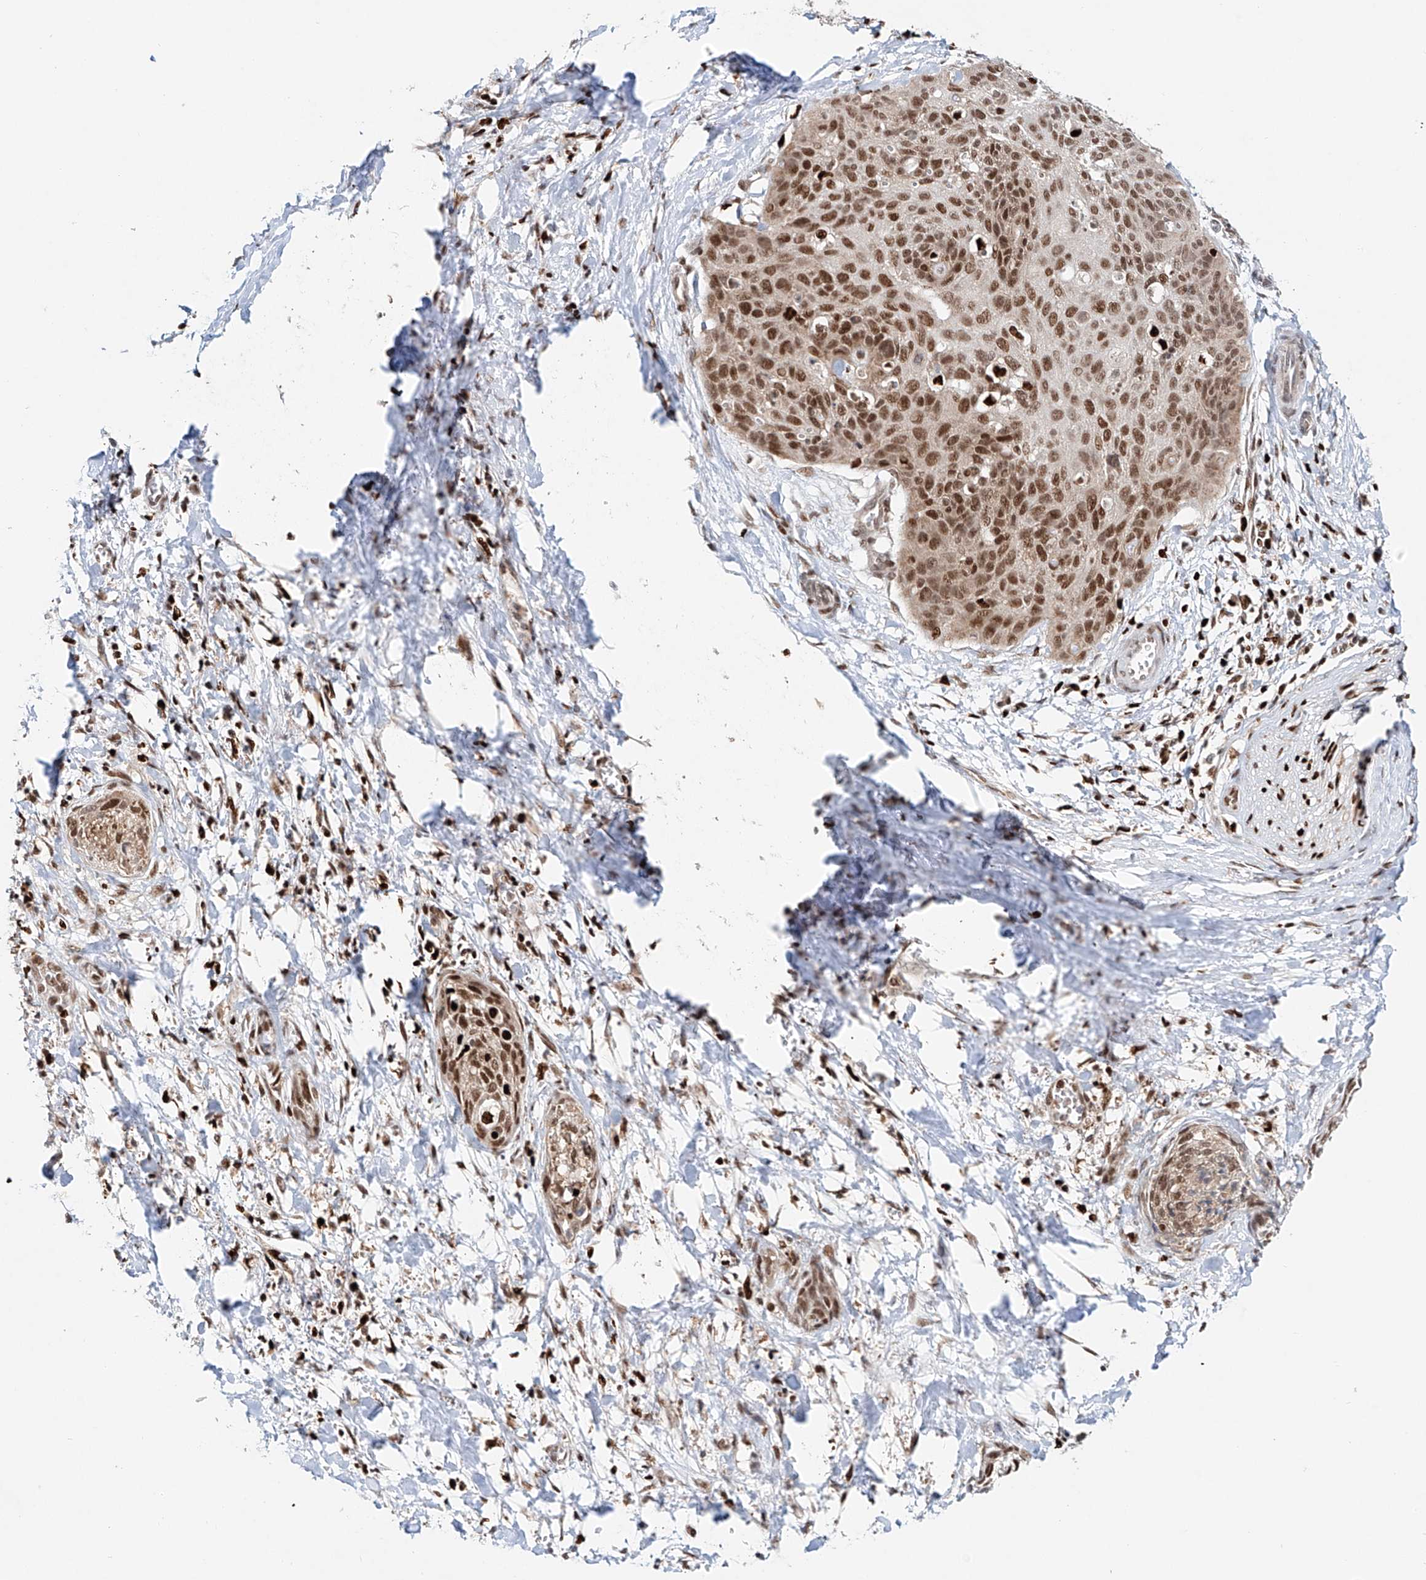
{"staining": {"intensity": "moderate", "quantity": ">75%", "location": "nuclear"}, "tissue": "cervical cancer", "cell_type": "Tumor cells", "image_type": "cancer", "snomed": [{"axis": "morphology", "description": "Squamous cell carcinoma, NOS"}, {"axis": "topography", "description": "Cervix"}], "caption": "A brown stain highlights moderate nuclear positivity of a protein in squamous cell carcinoma (cervical) tumor cells. Immunohistochemistry stains the protein of interest in brown and the nuclei are stained blue.", "gene": "DZIP1L", "patient": {"sex": "female", "age": 55}}